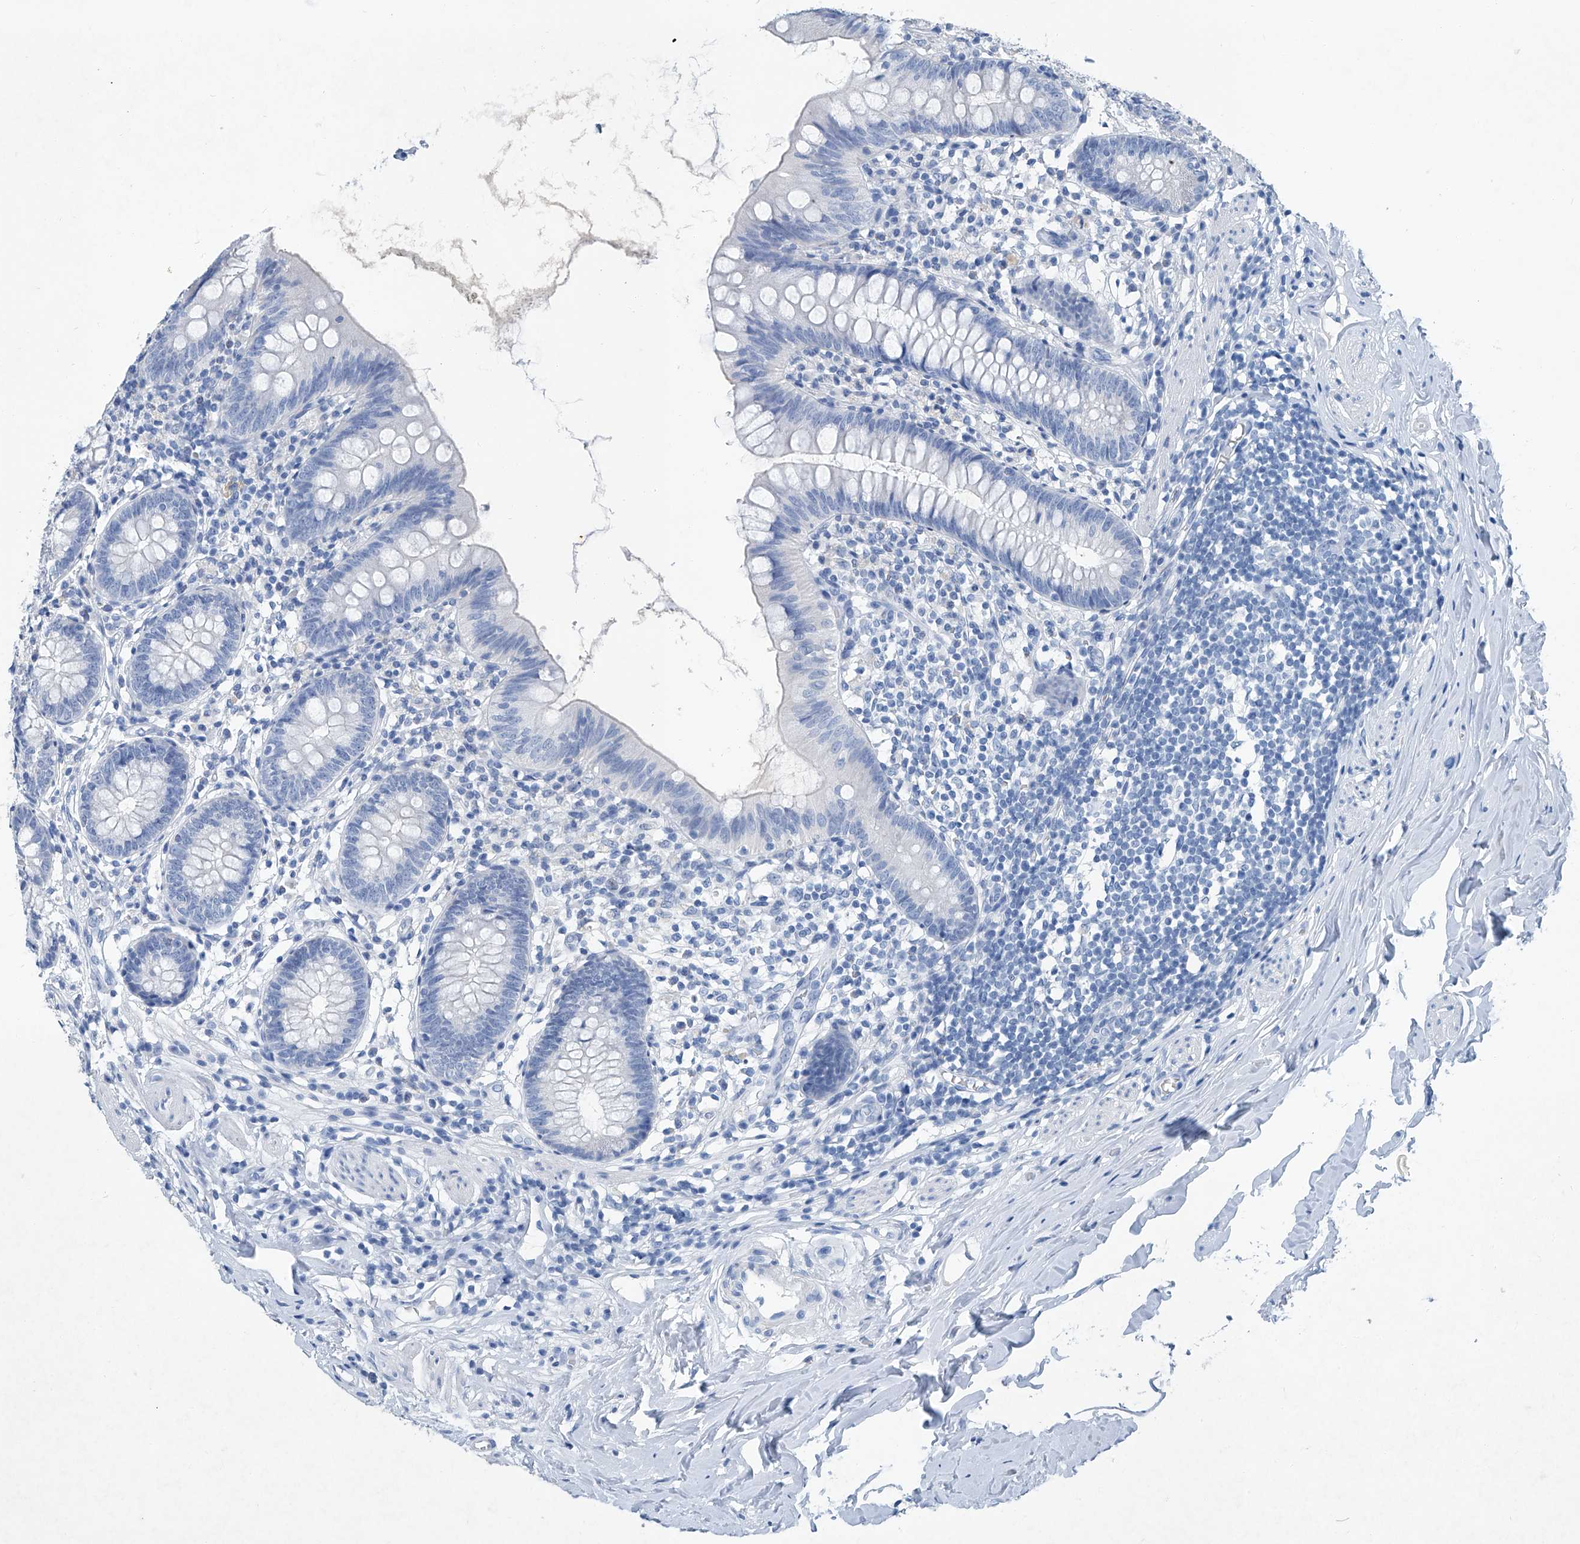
{"staining": {"intensity": "negative", "quantity": "none", "location": "none"}, "tissue": "appendix", "cell_type": "Glandular cells", "image_type": "normal", "snomed": [{"axis": "morphology", "description": "Normal tissue, NOS"}, {"axis": "topography", "description": "Appendix"}], "caption": "Glandular cells show no significant staining in benign appendix.", "gene": "CYP2A7", "patient": {"sex": "female", "age": 62}}